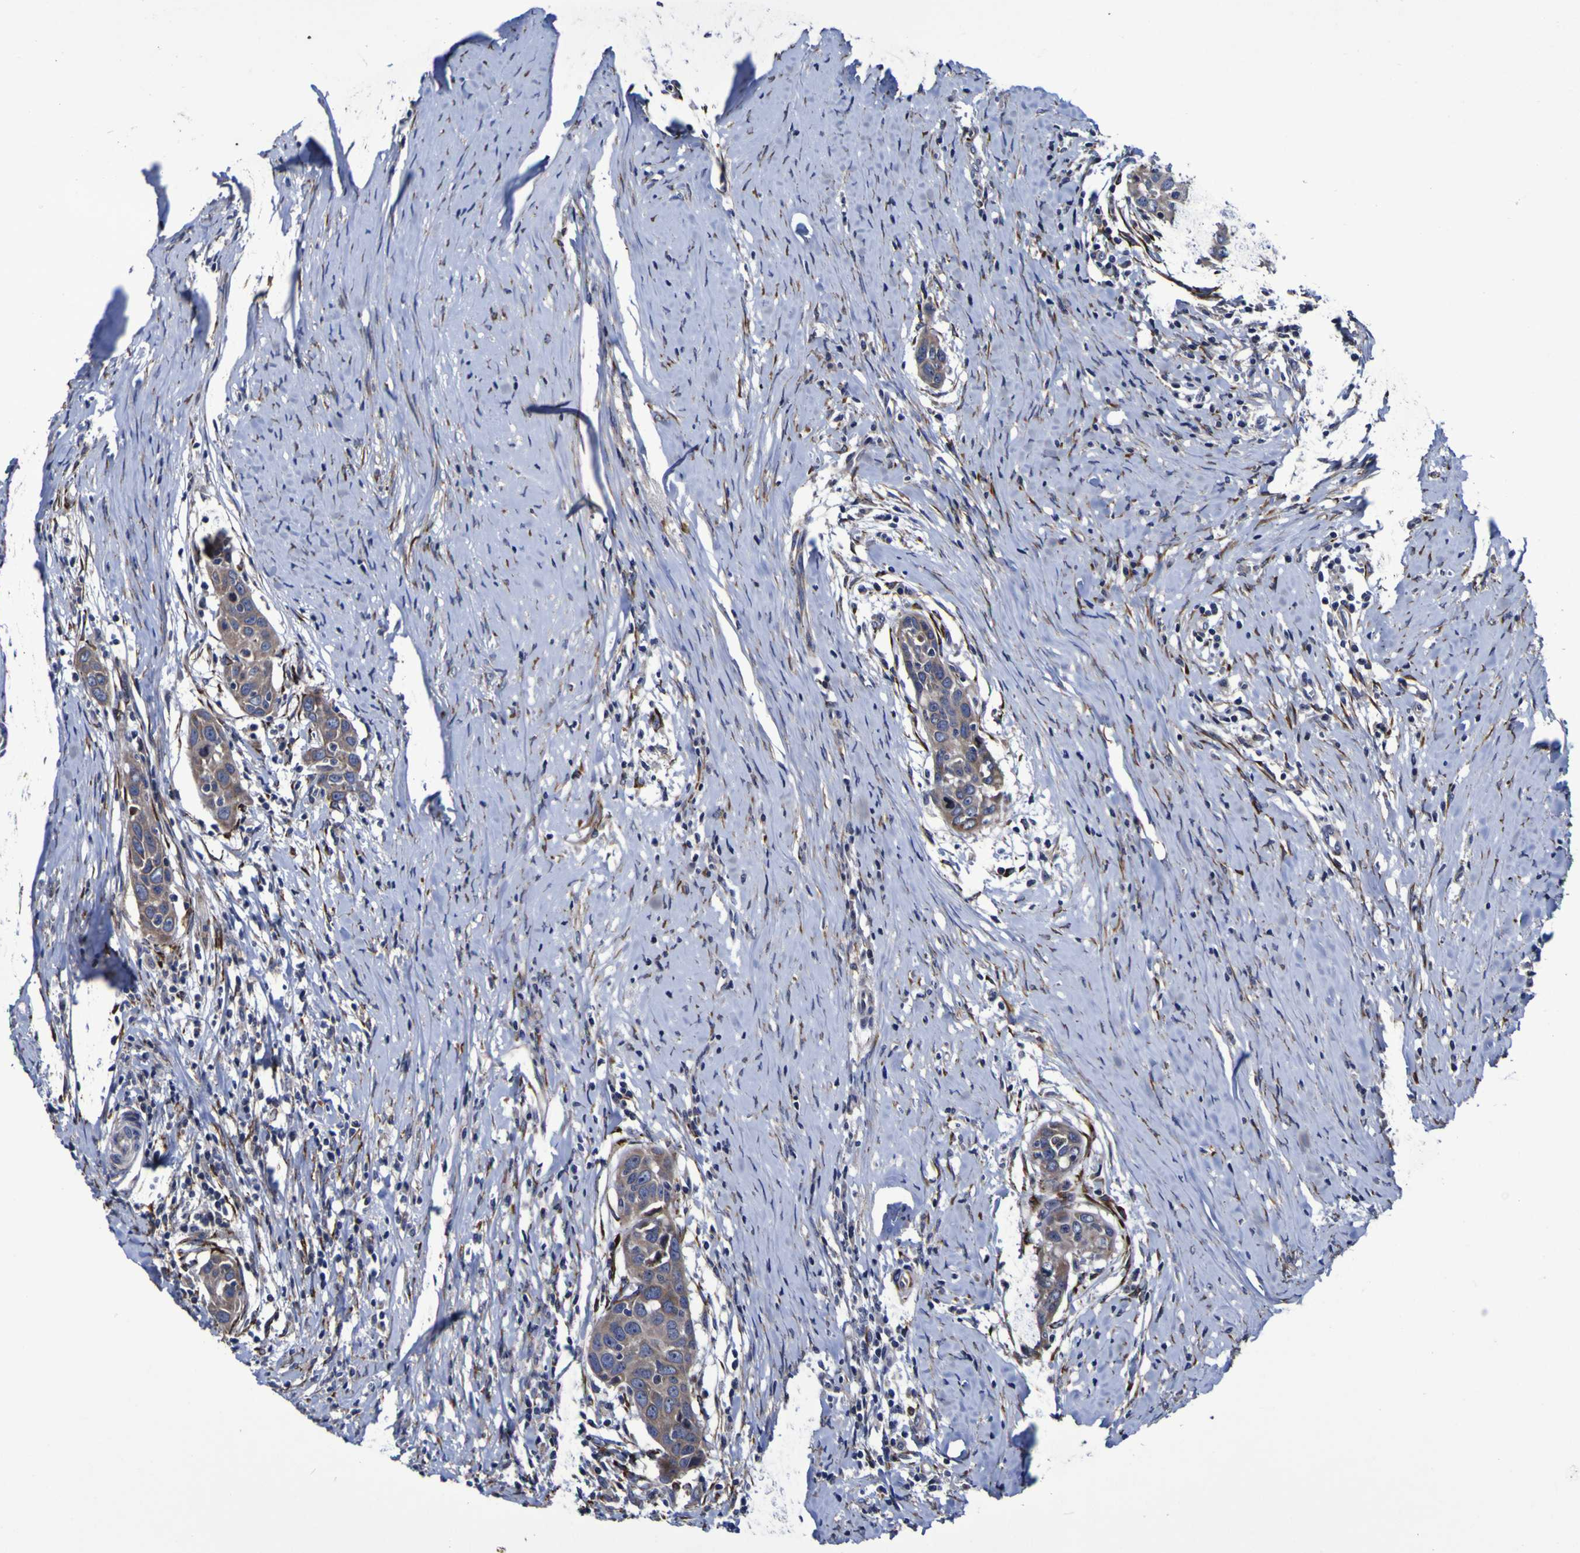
{"staining": {"intensity": "moderate", "quantity": ">75%", "location": "cytoplasmic/membranous"}, "tissue": "head and neck cancer", "cell_type": "Tumor cells", "image_type": "cancer", "snomed": [{"axis": "morphology", "description": "Squamous cell carcinoma, NOS"}, {"axis": "topography", "description": "Oral tissue"}, {"axis": "topography", "description": "Head-Neck"}], "caption": "Tumor cells reveal medium levels of moderate cytoplasmic/membranous staining in approximately >75% of cells in human squamous cell carcinoma (head and neck).", "gene": "P3H1", "patient": {"sex": "female", "age": 50}}